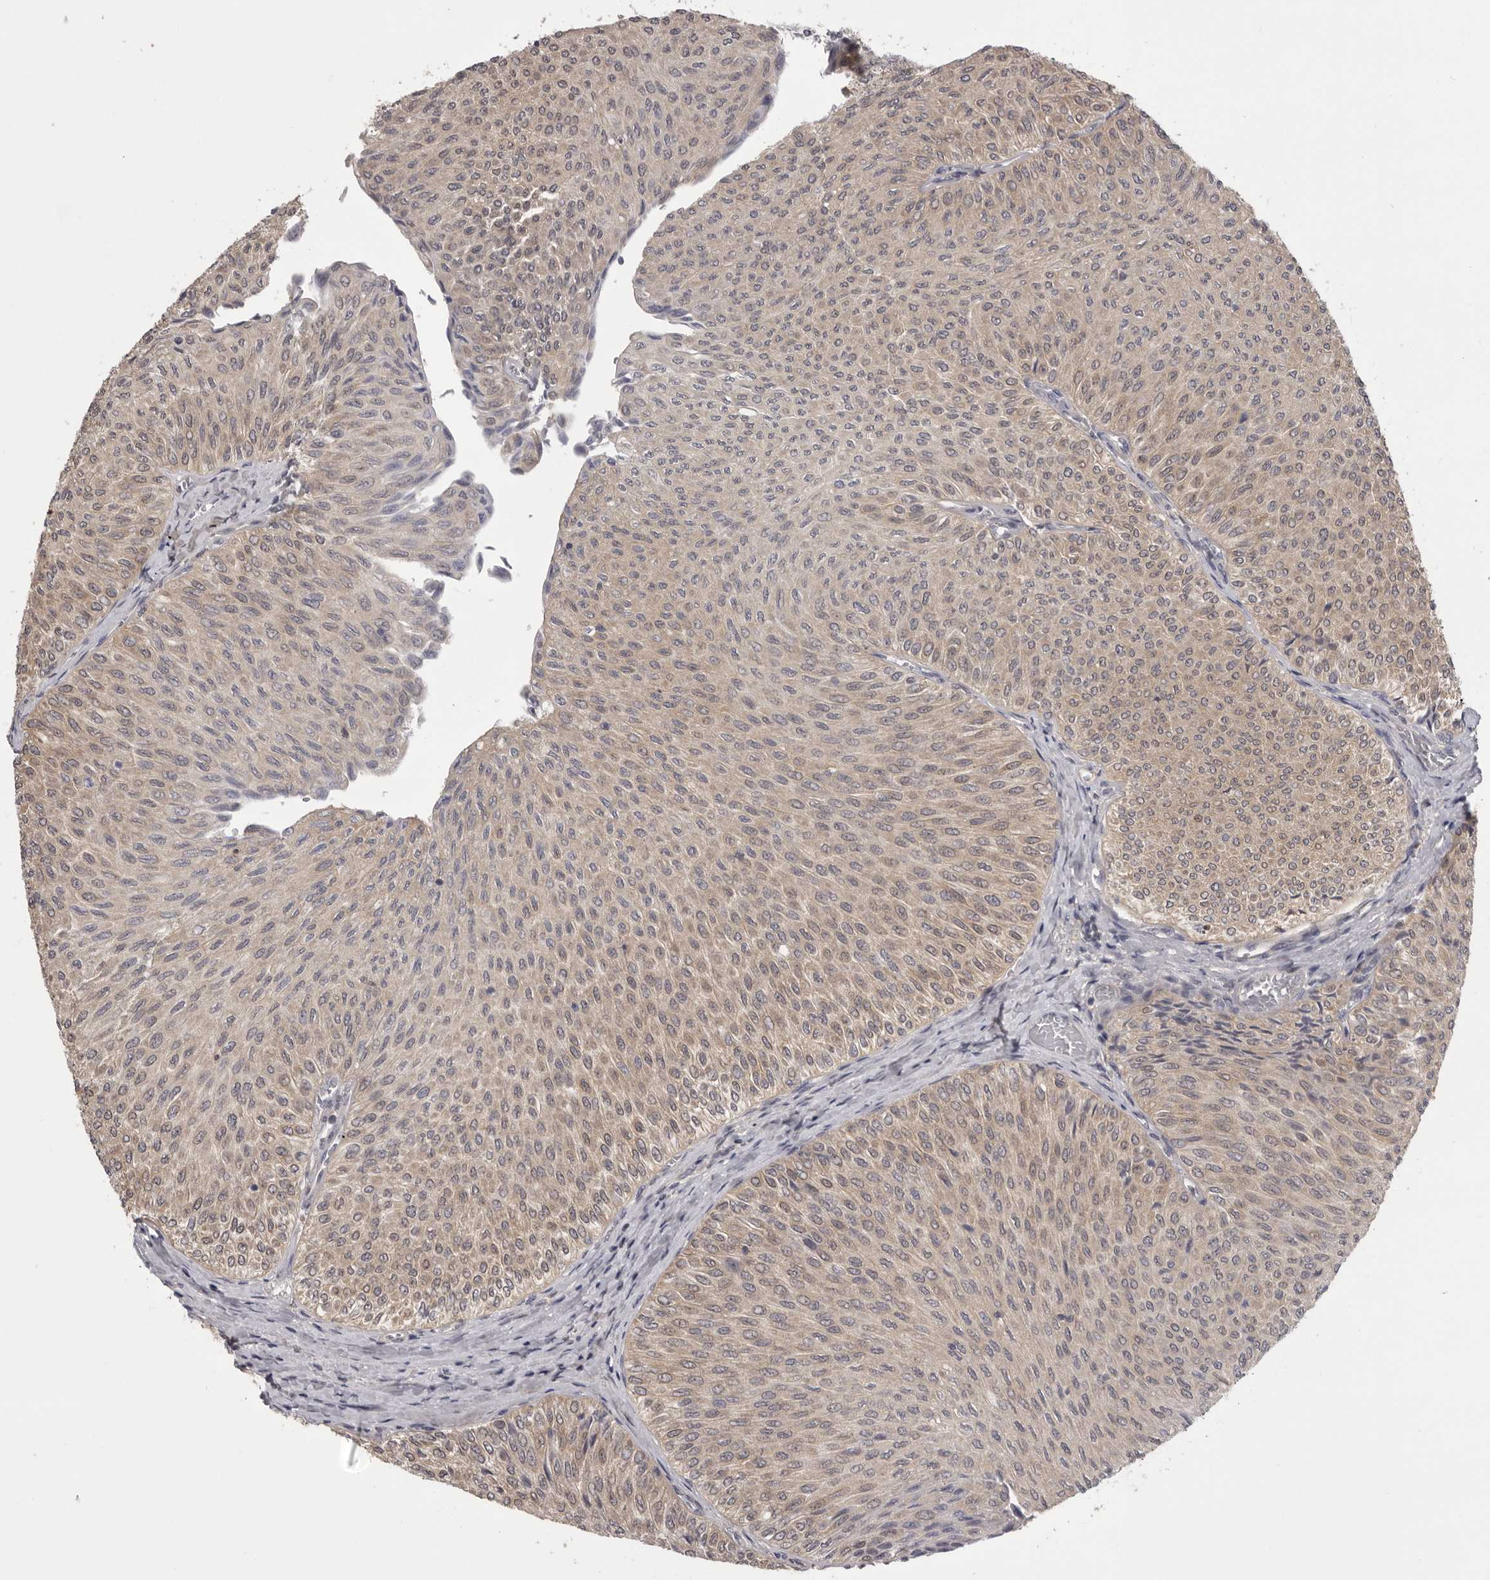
{"staining": {"intensity": "weak", "quantity": "25%-75%", "location": "cytoplasmic/membranous"}, "tissue": "urothelial cancer", "cell_type": "Tumor cells", "image_type": "cancer", "snomed": [{"axis": "morphology", "description": "Urothelial carcinoma, Low grade"}, {"axis": "topography", "description": "Urinary bladder"}], "caption": "Immunohistochemical staining of low-grade urothelial carcinoma reveals weak cytoplasmic/membranous protein expression in about 25%-75% of tumor cells.", "gene": "MDH1", "patient": {"sex": "male", "age": 78}}